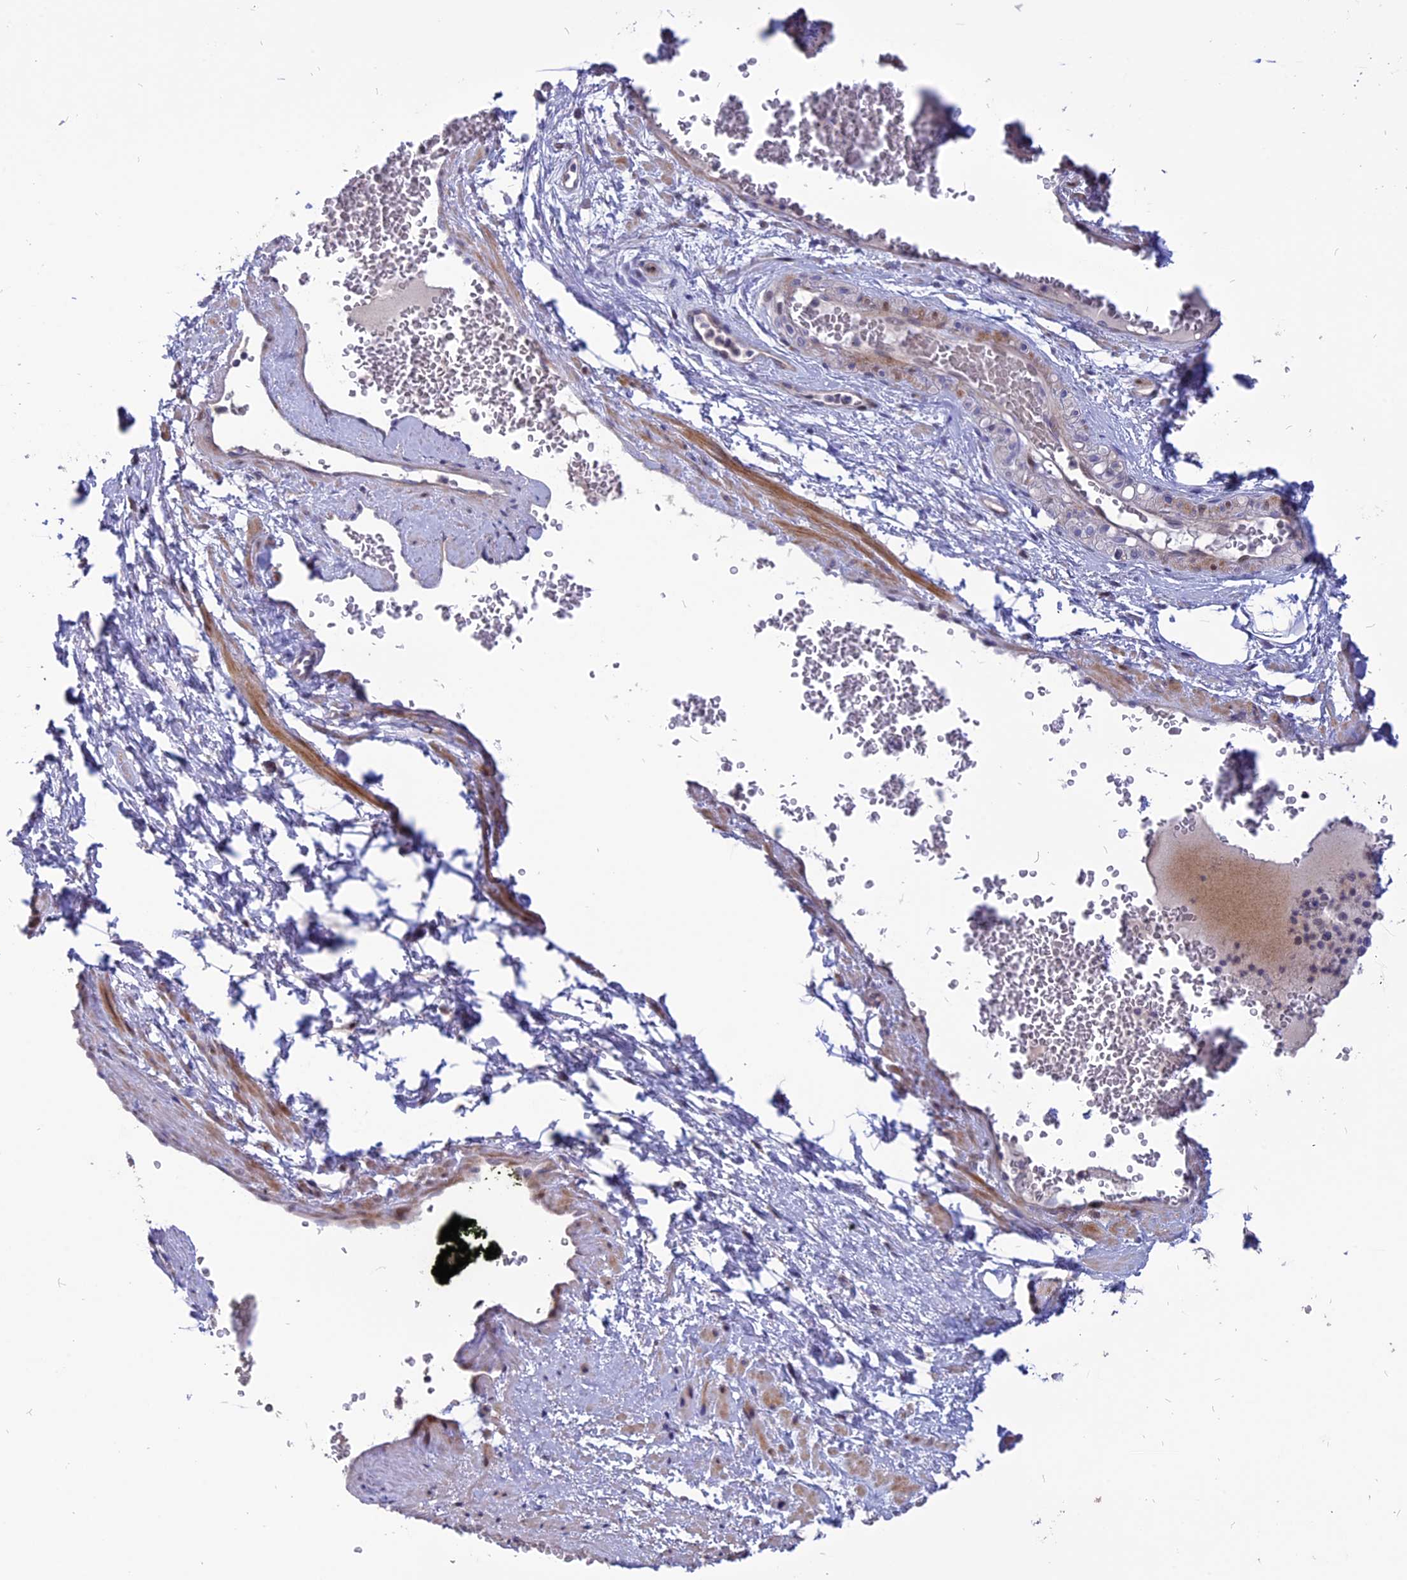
{"staining": {"intensity": "negative", "quantity": "none", "location": "none"}, "tissue": "soft tissue", "cell_type": "Fibroblasts", "image_type": "normal", "snomed": [{"axis": "morphology", "description": "Normal tissue, NOS"}, {"axis": "morphology", "description": "Adenocarcinoma, Low grade"}, {"axis": "topography", "description": "Prostate"}, {"axis": "topography", "description": "Peripheral nerve tissue"}], "caption": "An image of soft tissue stained for a protein displays no brown staining in fibroblasts. (Immunohistochemistry (ihc), brightfield microscopy, high magnification).", "gene": "TMEM263", "patient": {"sex": "male", "age": 63}}